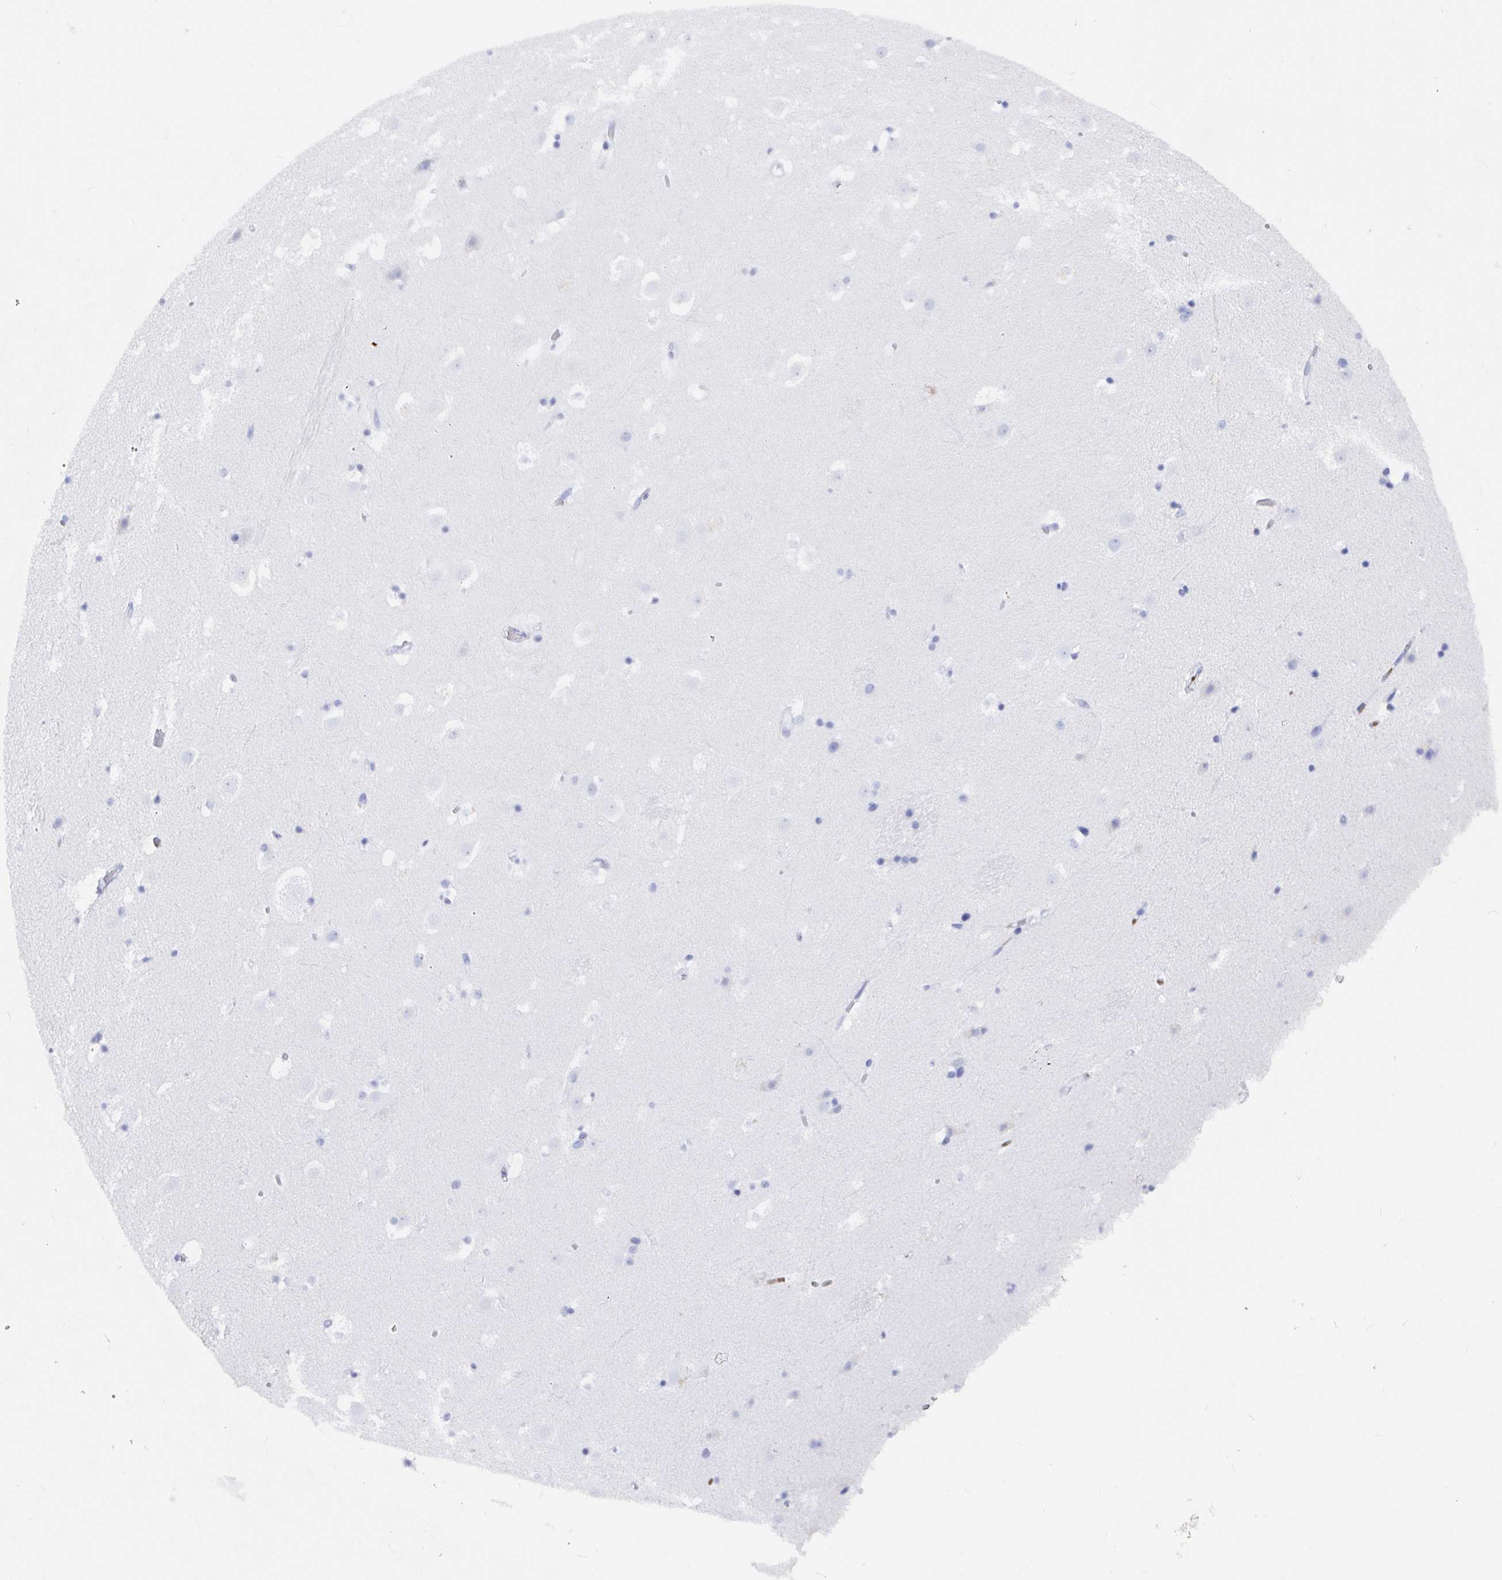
{"staining": {"intensity": "negative", "quantity": "none", "location": "none"}, "tissue": "caudate", "cell_type": "Glial cells", "image_type": "normal", "snomed": [{"axis": "morphology", "description": "Normal tissue, NOS"}, {"axis": "topography", "description": "Lateral ventricle wall"}], "caption": "Immunohistochemical staining of unremarkable human caudate exhibits no significant positivity in glial cells. (Stains: DAB immunohistochemistry with hematoxylin counter stain, Microscopy: brightfield microscopy at high magnification).", "gene": "CLDN8", "patient": {"sex": "male", "age": 37}}